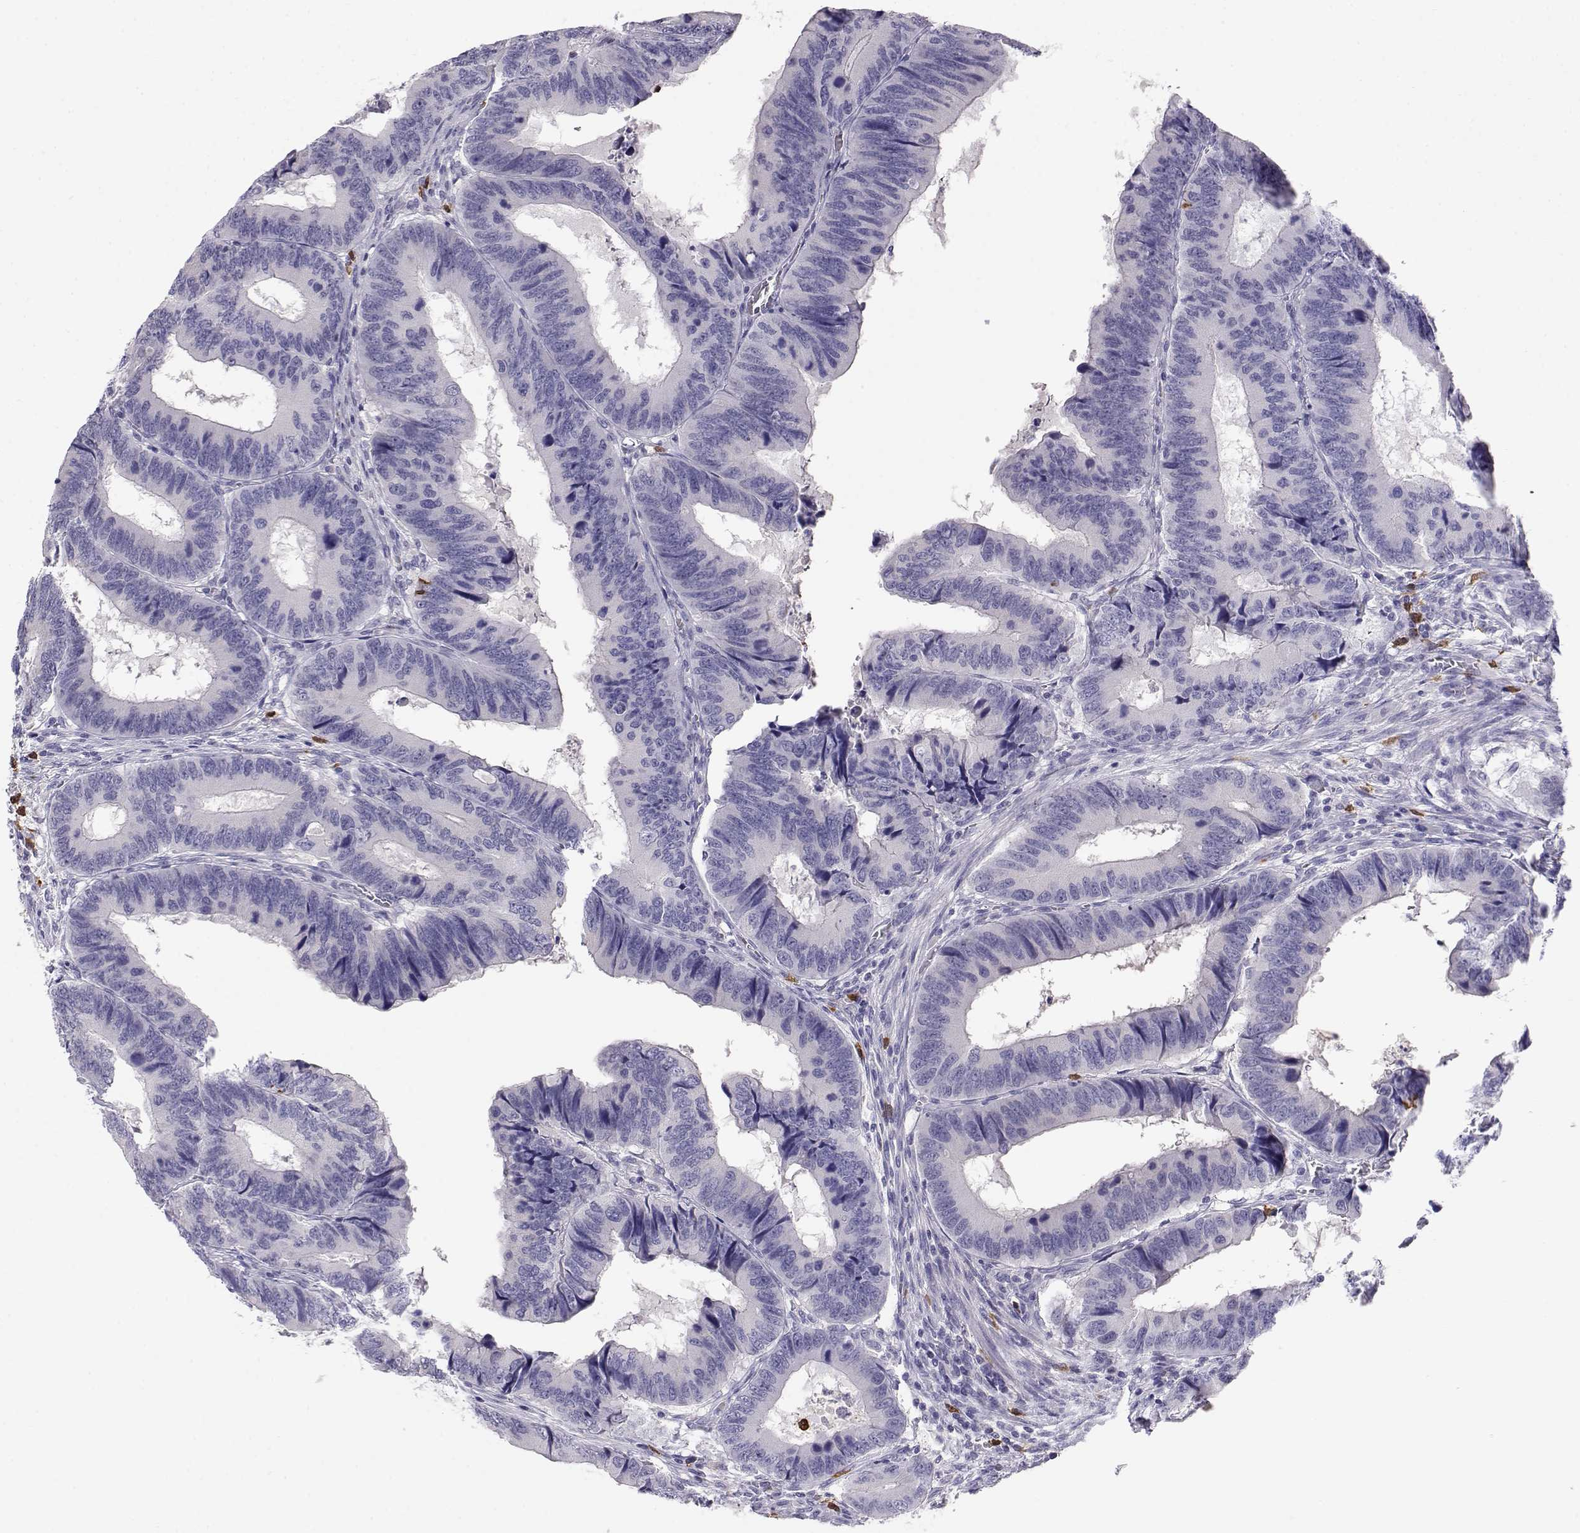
{"staining": {"intensity": "negative", "quantity": "none", "location": "none"}, "tissue": "colorectal cancer", "cell_type": "Tumor cells", "image_type": "cancer", "snomed": [{"axis": "morphology", "description": "Adenocarcinoma, NOS"}, {"axis": "topography", "description": "Colon"}], "caption": "High magnification brightfield microscopy of colorectal cancer (adenocarcinoma) stained with DAB (brown) and counterstained with hematoxylin (blue): tumor cells show no significant staining.", "gene": "CDHR1", "patient": {"sex": "male", "age": 53}}